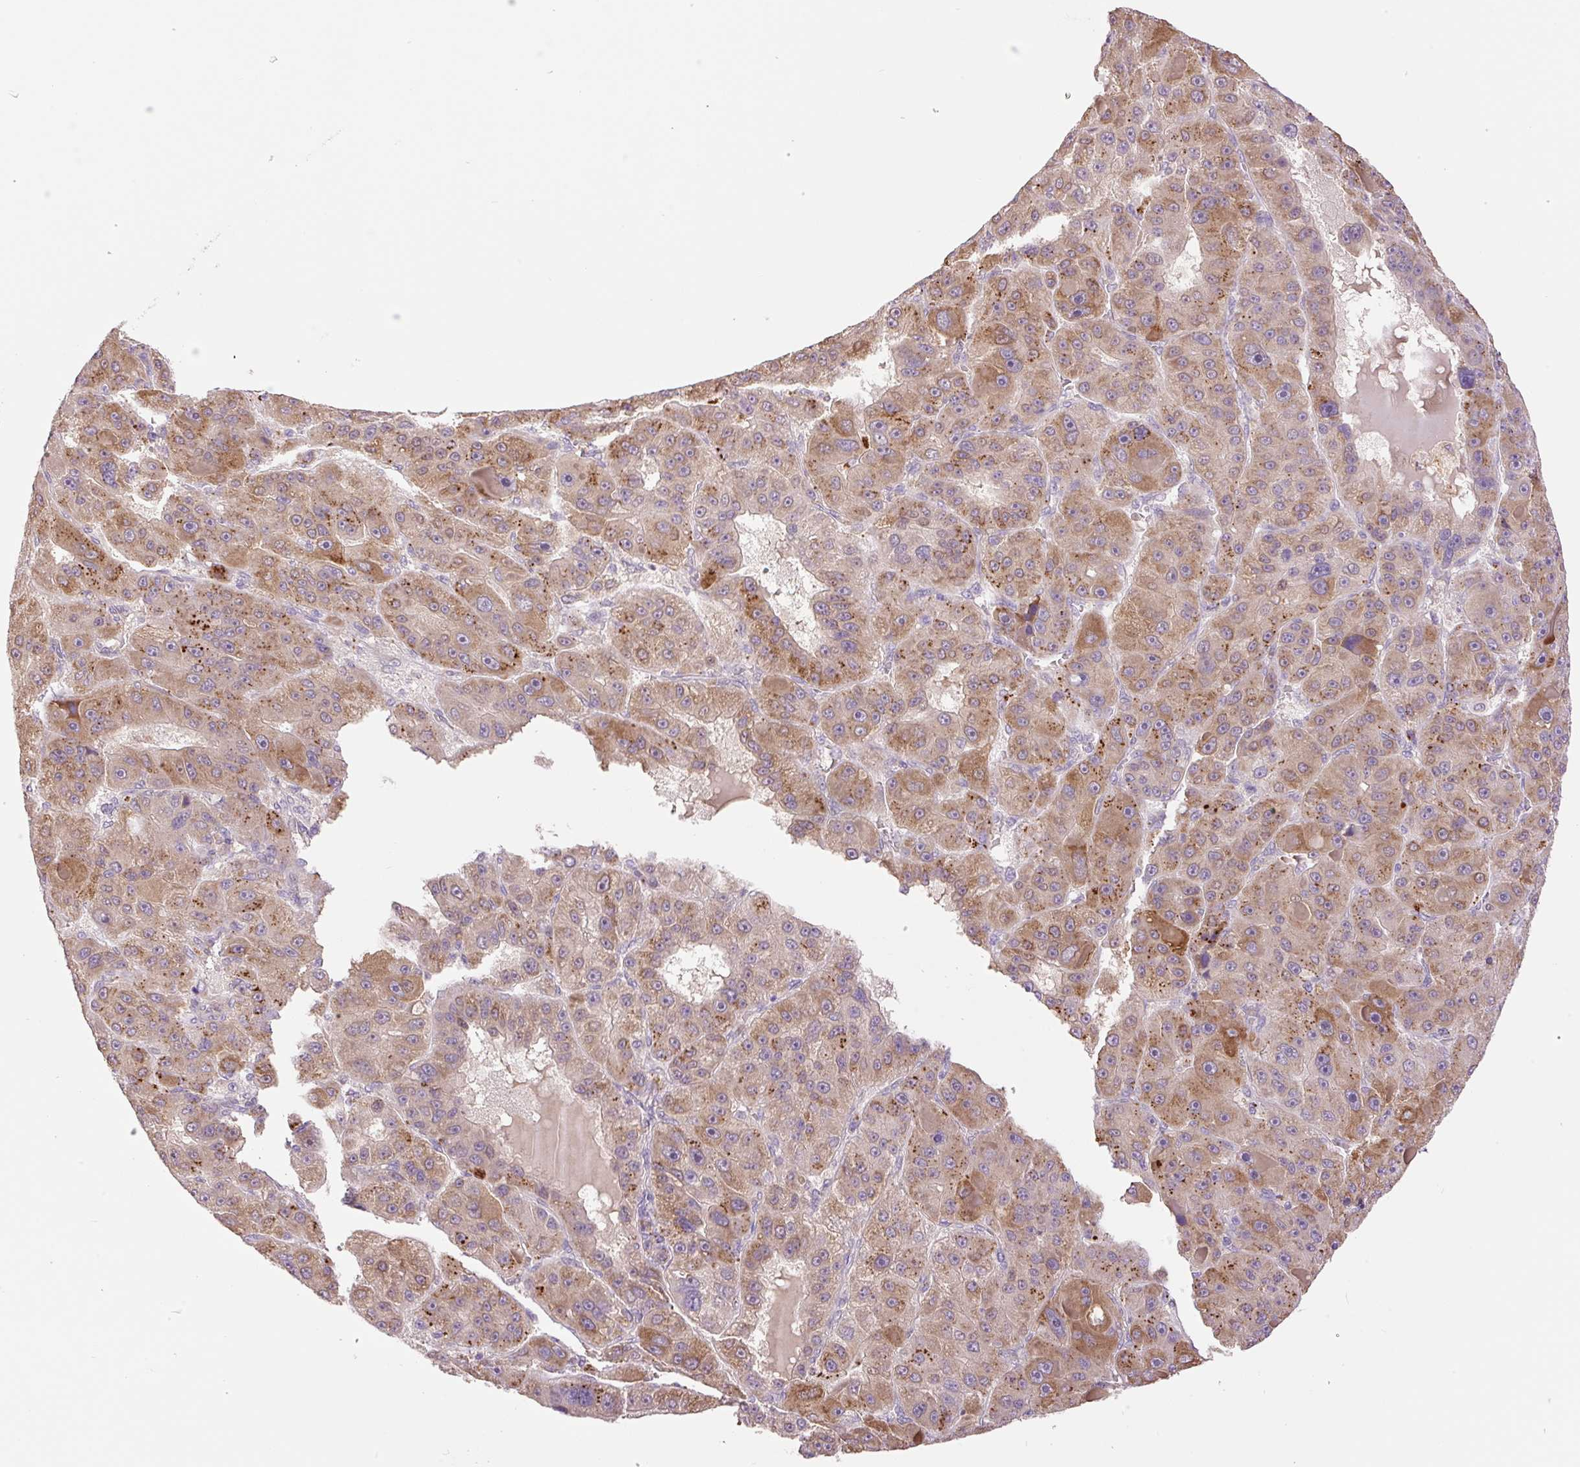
{"staining": {"intensity": "moderate", "quantity": ">75%", "location": "cytoplasmic/membranous"}, "tissue": "liver cancer", "cell_type": "Tumor cells", "image_type": "cancer", "snomed": [{"axis": "morphology", "description": "Carcinoma, Hepatocellular, NOS"}, {"axis": "topography", "description": "Liver"}], "caption": "Immunohistochemical staining of human hepatocellular carcinoma (liver) exhibits medium levels of moderate cytoplasmic/membranous protein staining in about >75% of tumor cells.", "gene": "HABP4", "patient": {"sex": "male", "age": 76}}